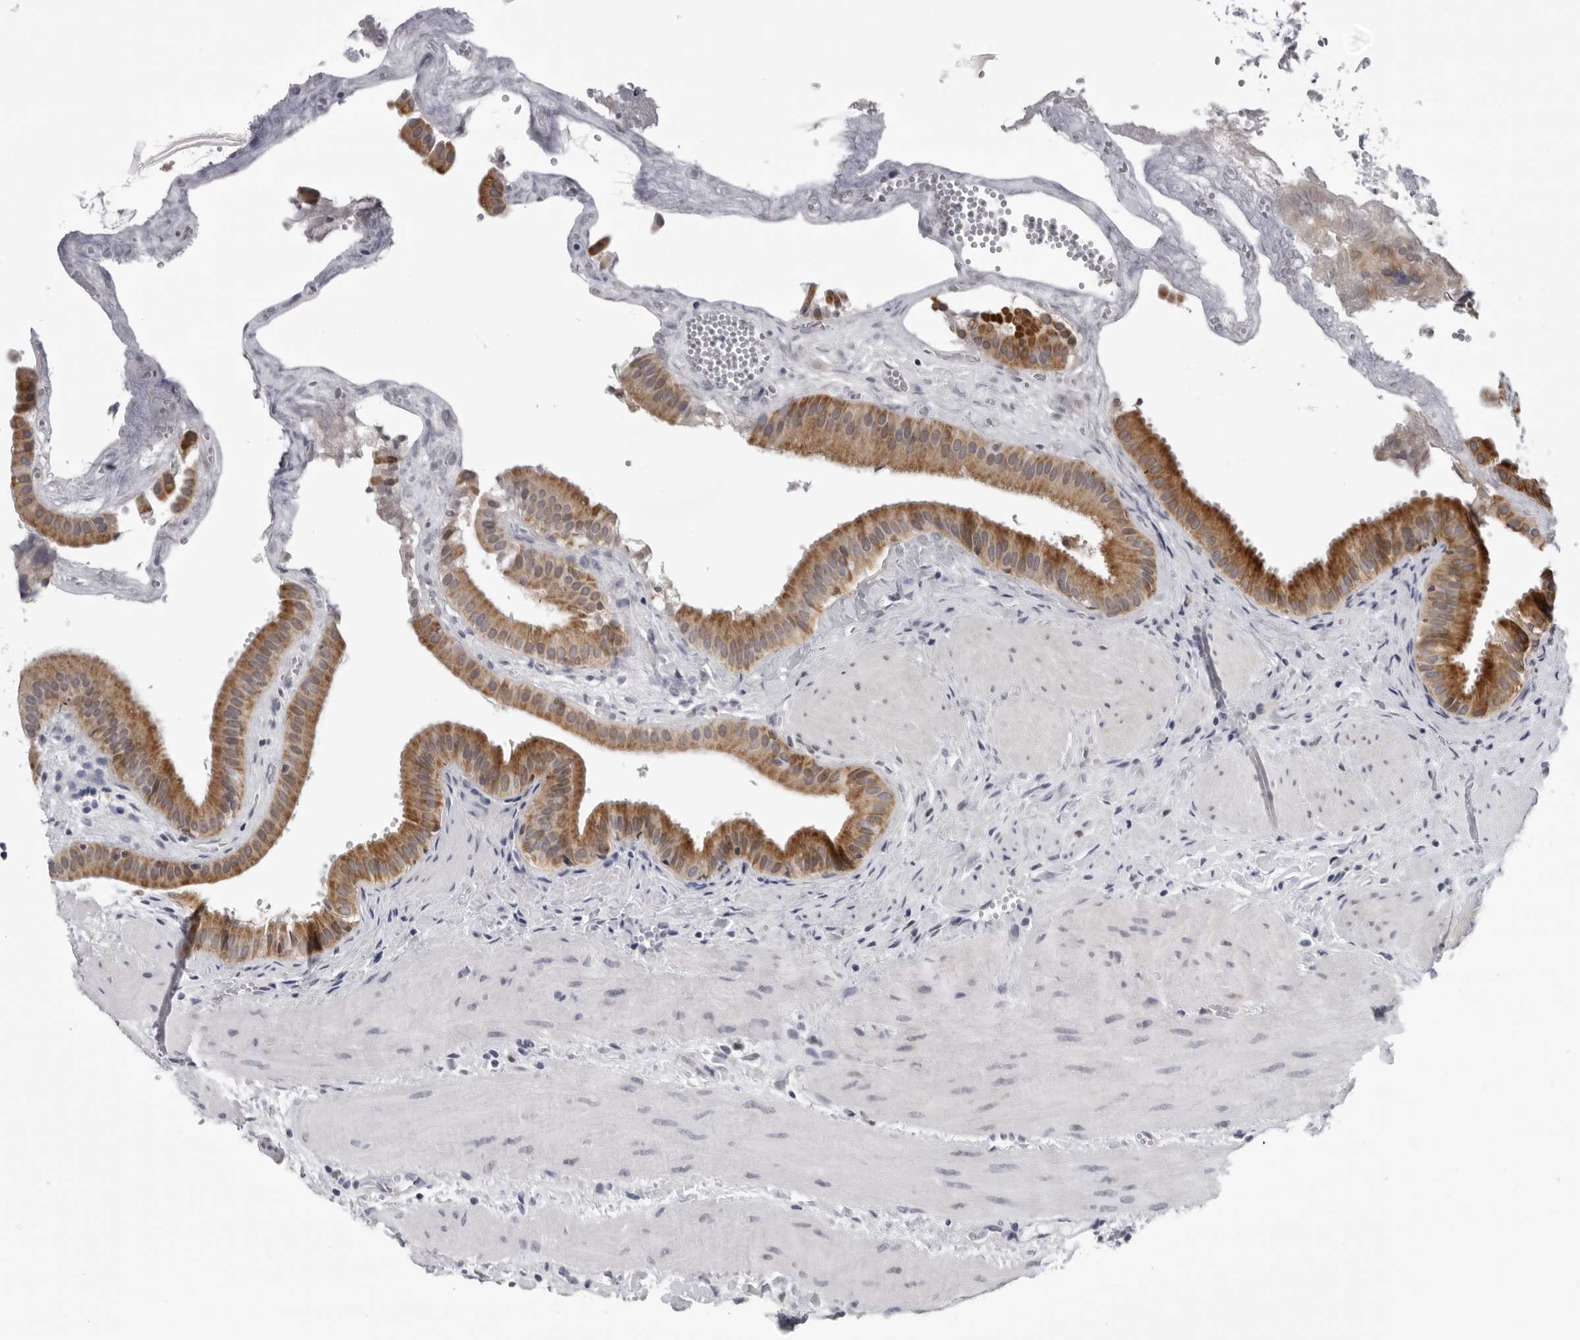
{"staining": {"intensity": "moderate", "quantity": ">75%", "location": "cytoplasmic/membranous"}, "tissue": "gallbladder", "cell_type": "Glandular cells", "image_type": "normal", "snomed": [{"axis": "morphology", "description": "Normal tissue, NOS"}, {"axis": "topography", "description": "Gallbladder"}], "caption": "The micrograph exhibits staining of unremarkable gallbladder, revealing moderate cytoplasmic/membranous protein expression (brown color) within glandular cells.", "gene": "CPT2", "patient": {"sex": "male", "age": 55}}